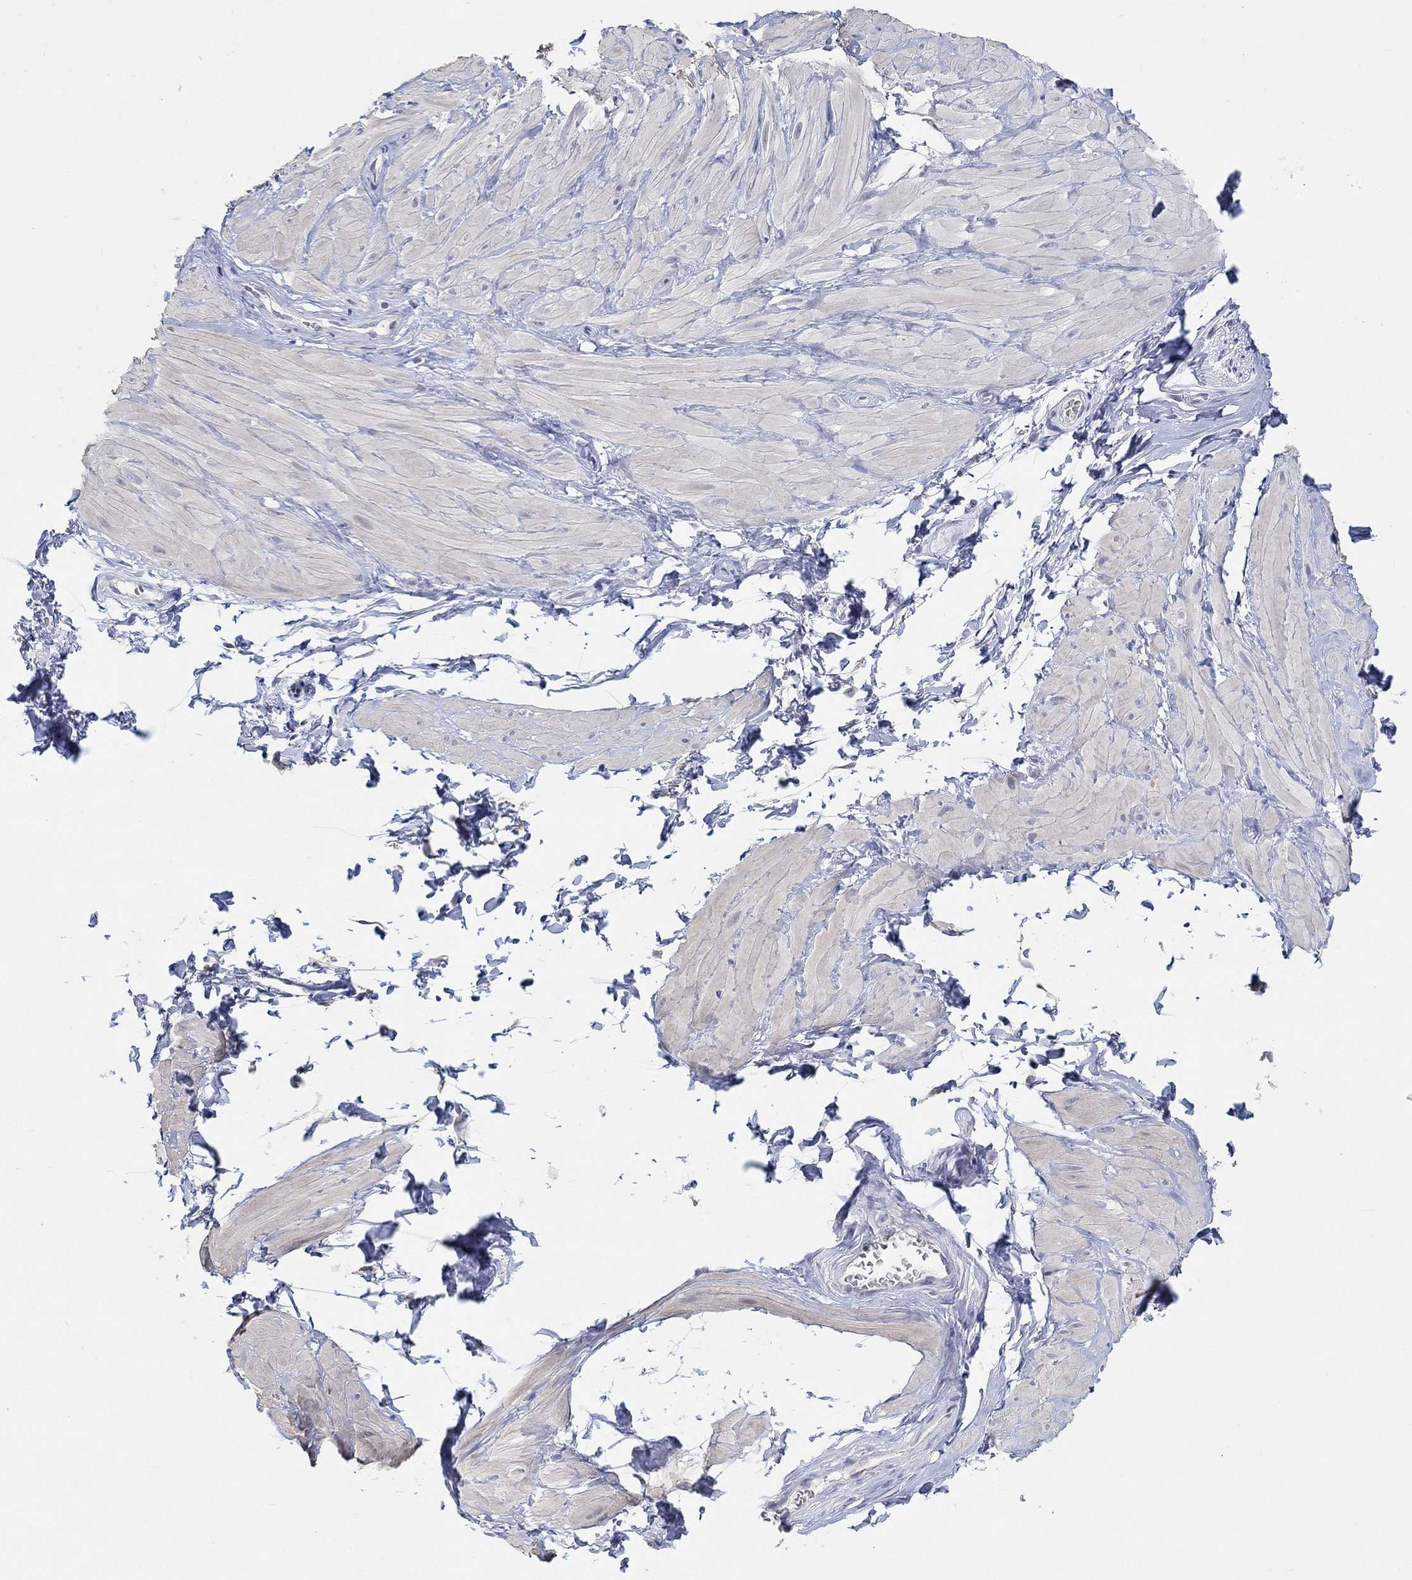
{"staining": {"intensity": "negative", "quantity": "none", "location": "none"}, "tissue": "adipose tissue", "cell_type": "Adipocytes", "image_type": "normal", "snomed": [{"axis": "morphology", "description": "Normal tissue, NOS"}, {"axis": "topography", "description": "Smooth muscle"}, {"axis": "topography", "description": "Peripheral nerve tissue"}], "caption": "This is a photomicrograph of IHC staining of unremarkable adipose tissue, which shows no staining in adipocytes.", "gene": "PNMA5", "patient": {"sex": "male", "age": 22}}